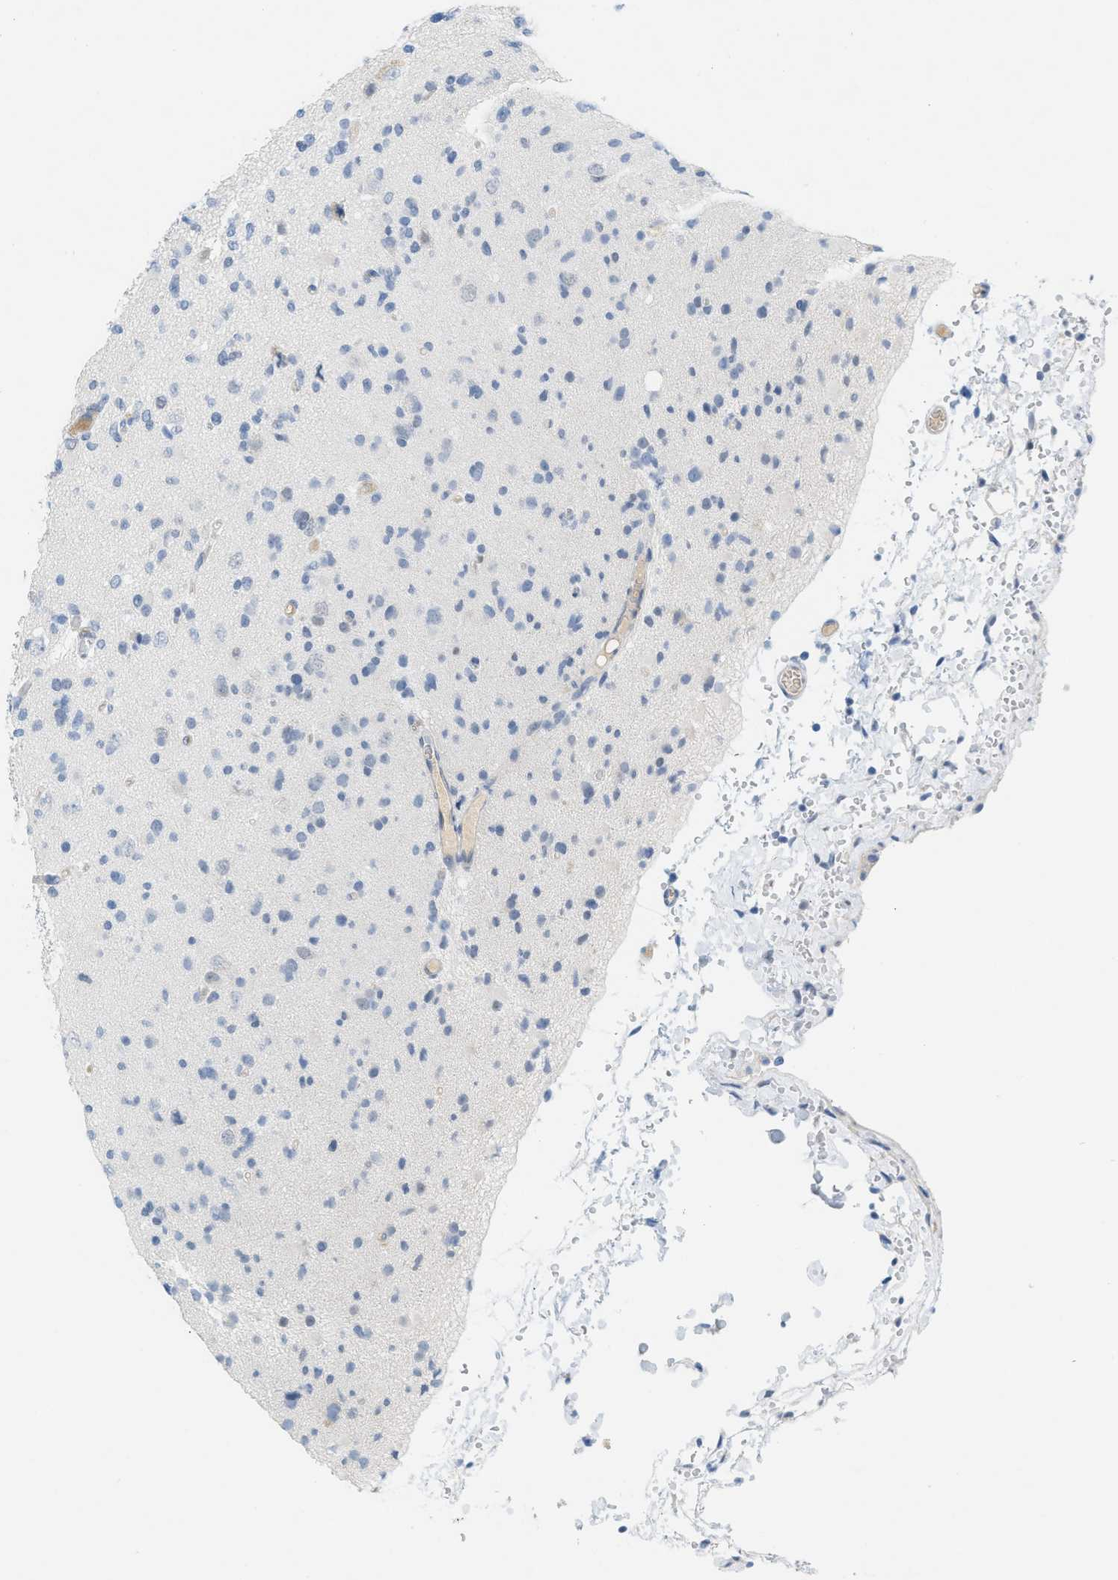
{"staining": {"intensity": "negative", "quantity": "none", "location": "none"}, "tissue": "glioma", "cell_type": "Tumor cells", "image_type": "cancer", "snomed": [{"axis": "morphology", "description": "Glioma, malignant, Low grade"}, {"axis": "topography", "description": "Brain"}], "caption": "Protein analysis of low-grade glioma (malignant) reveals no significant staining in tumor cells.", "gene": "HSF2", "patient": {"sex": "female", "age": 22}}